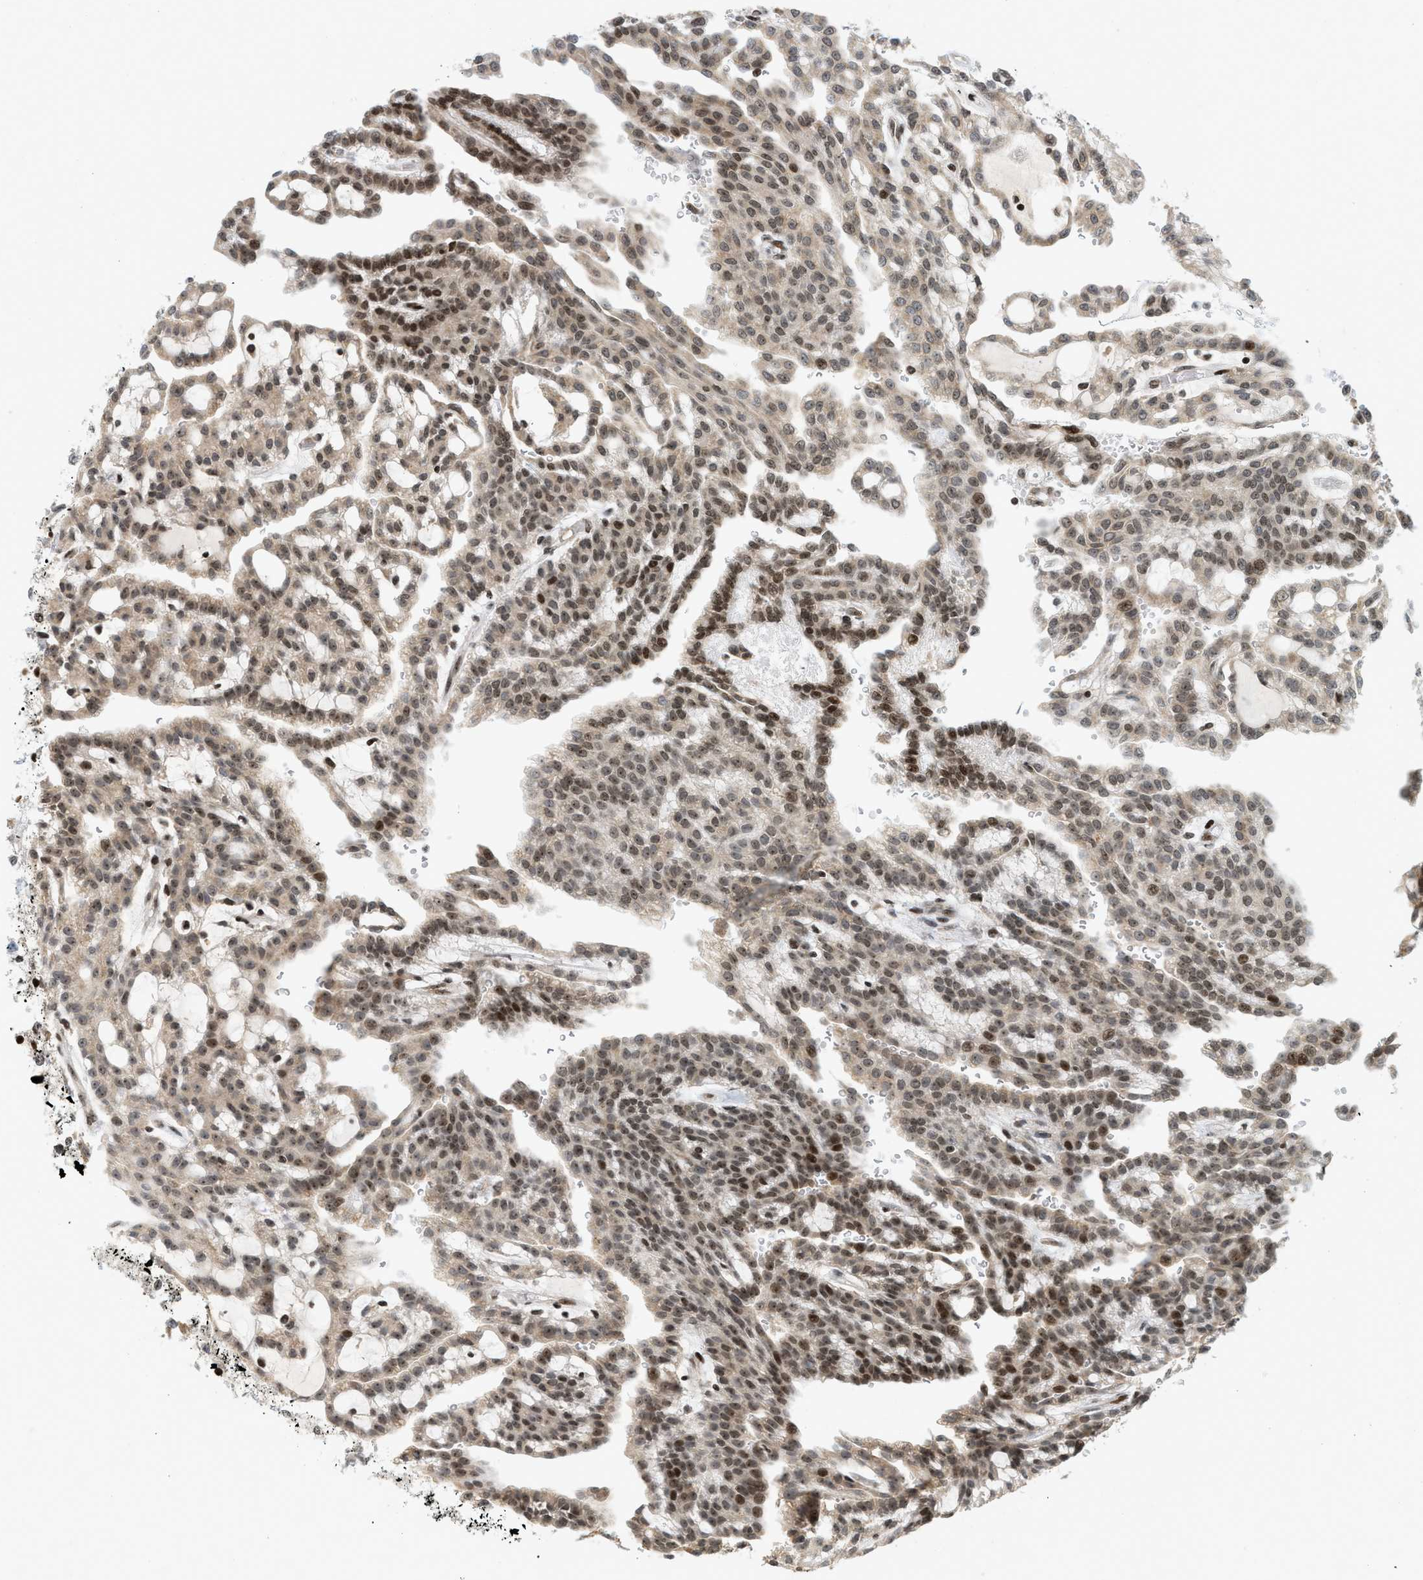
{"staining": {"intensity": "moderate", "quantity": ">75%", "location": "nuclear"}, "tissue": "renal cancer", "cell_type": "Tumor cells", "image_type": "cancer", "snomed": [{"axis": "morphology", "description": "Adenocarcinoma, NOS"}, {"axis": "topography", "description": "Kidney"}], "caption": "A micrograph showing moderate nuclear expression in approximately >75% of tumor cells in renal cancer, as visualized by brown immunohistochemical staining.", "gene": "ZNF22", "patient": {"sex": "male", "age": 63}}